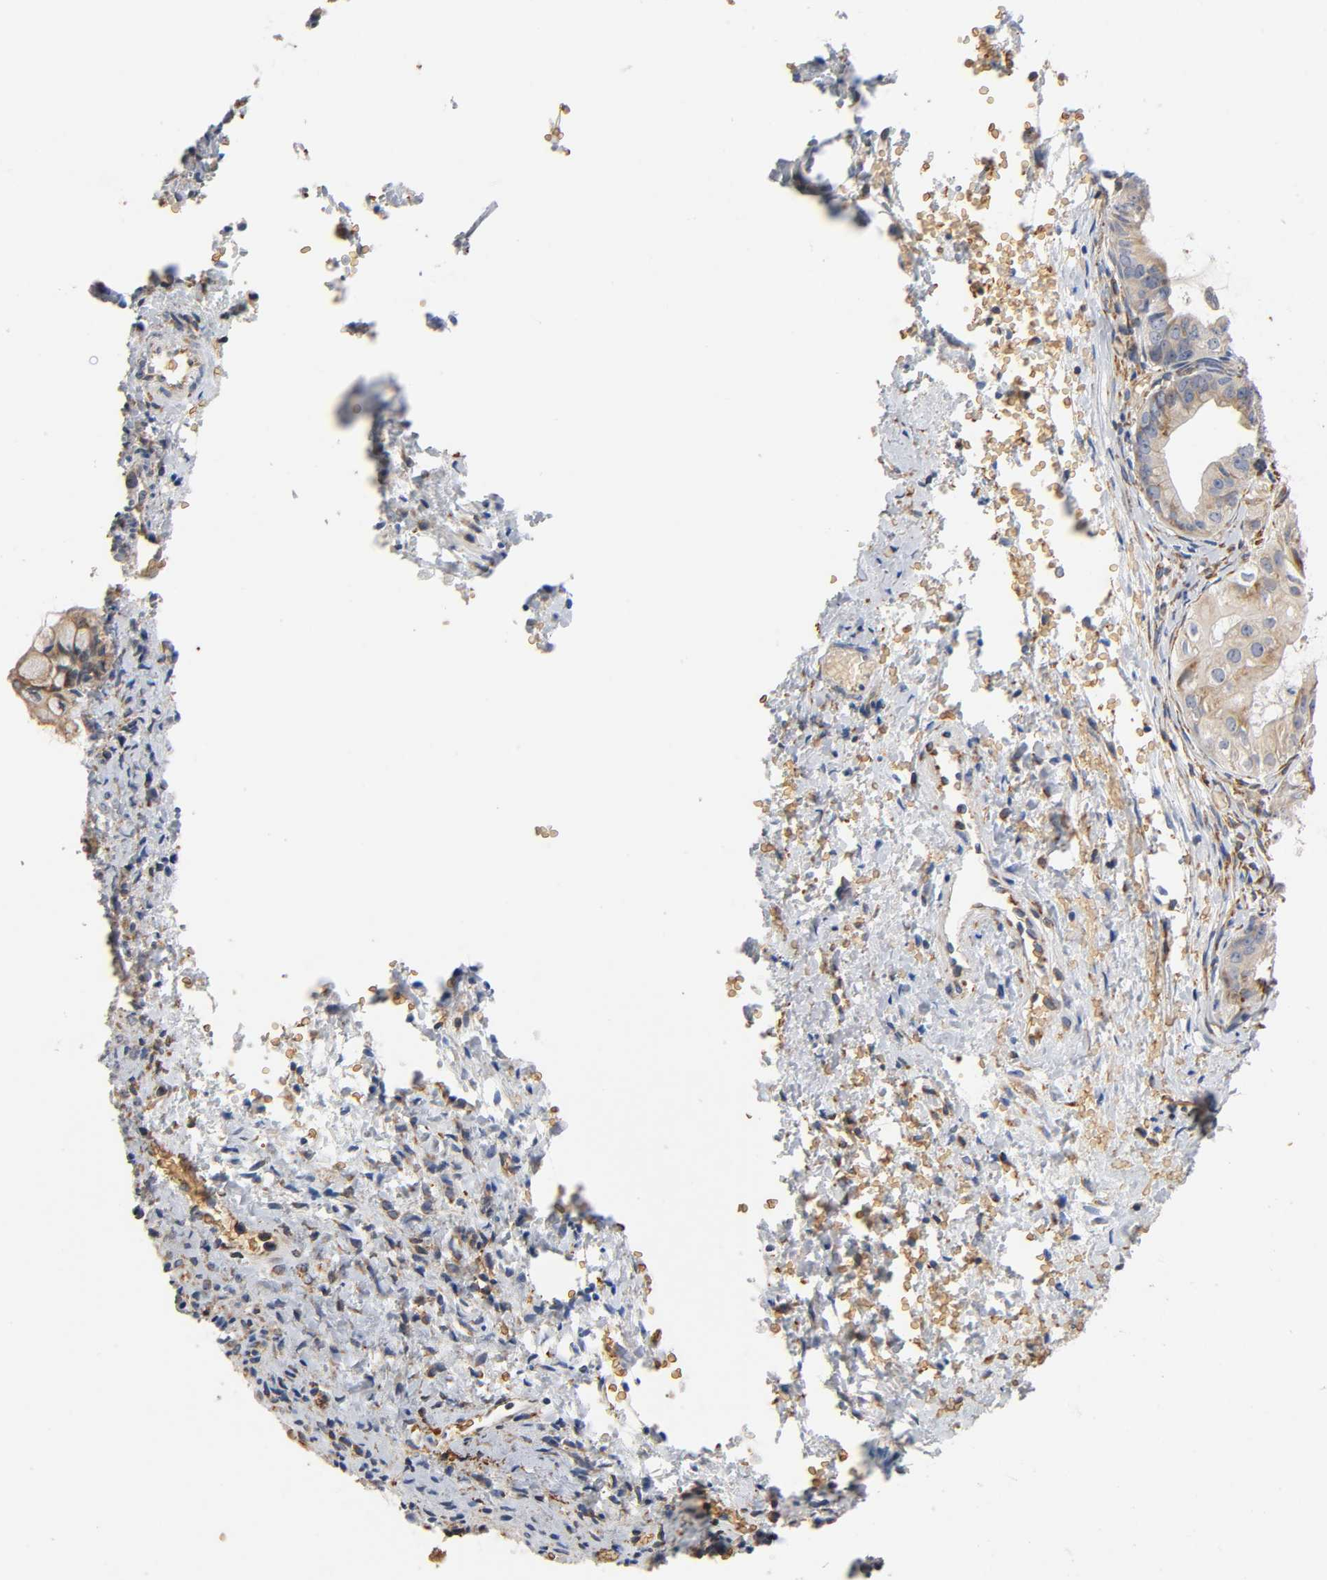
{"staining": {"intensity": "moderate", "quantity": ">75%", "location": "cytoplasmic/membranous"}, "tissue": "ovarian cancer", "cell_type": "Tumor cells", "image_type": "cancer", "snomed": [{"axis": "morphology", "description": "Cystadenocarcinoma, mucinous, NOS"}, {"axis": "topography", "description": "Ovary"}], "caption": "Immunohistochemical staining of human ovarian cancer (mucinous cystadenocarcinoma) displays moderate cytoplasmic/membranous protein staining in approximately >75% of tumor cells.", "gene": "UCKL1", "patient": {"sex": "female", "age": 36}}